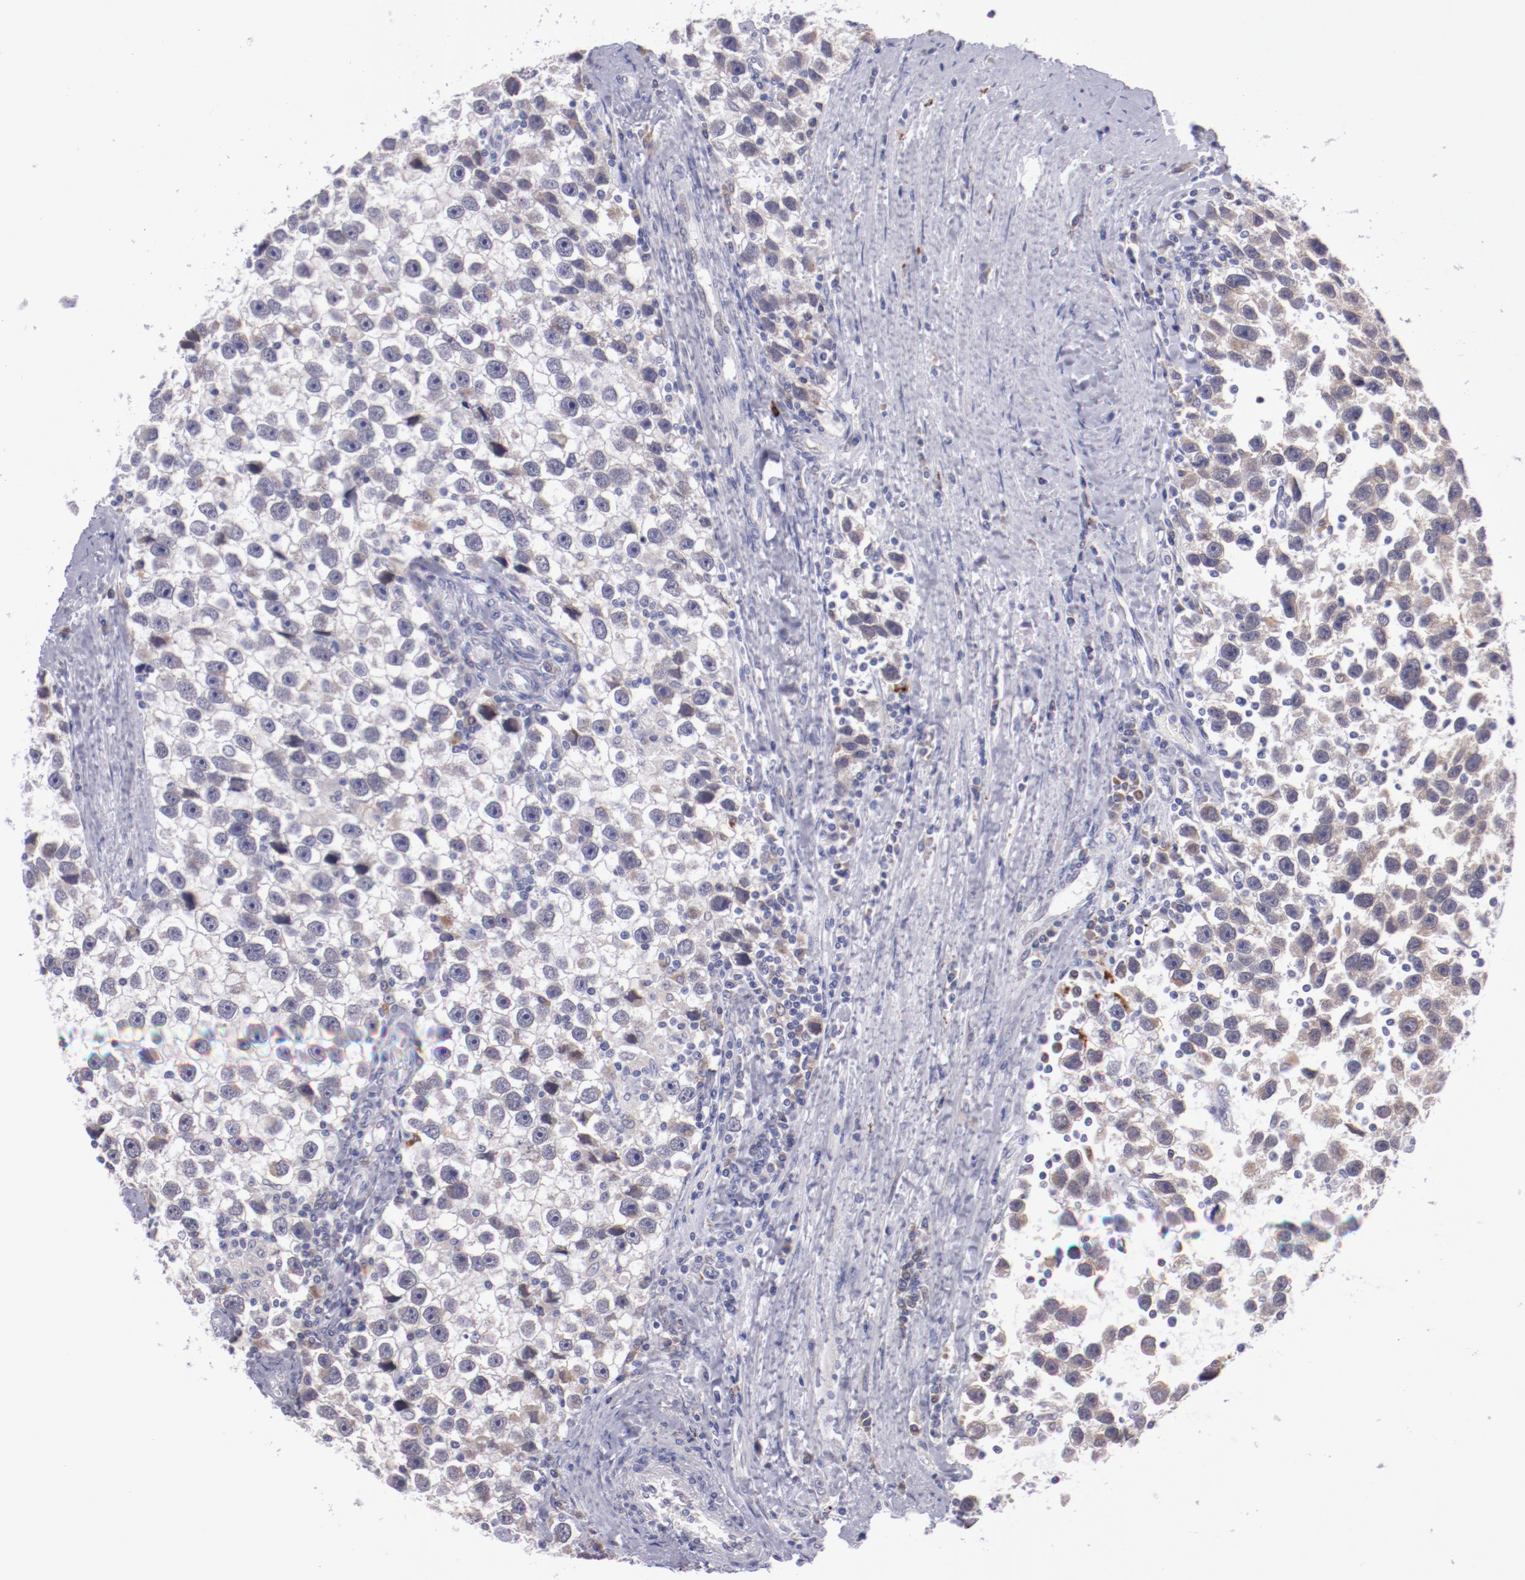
{"staining": {"intensity": "negative", "quantity": "none", "location": "none"}, "tissue": "testis cancer", "cell_type": "Tumor cells", "image_type": "cancer", "snomed": [{"axis": "morphology", "description": "Seminoma, NOS"}, {"axis": "topography", "description": "Testis"}], "caption": "This is a photomicrograph of immunohistochemistry staining of testis cancer, which shows no expression in tumor cells.", "gene": "TRAF3", "patient": {"sex": "male", "age": 43}}